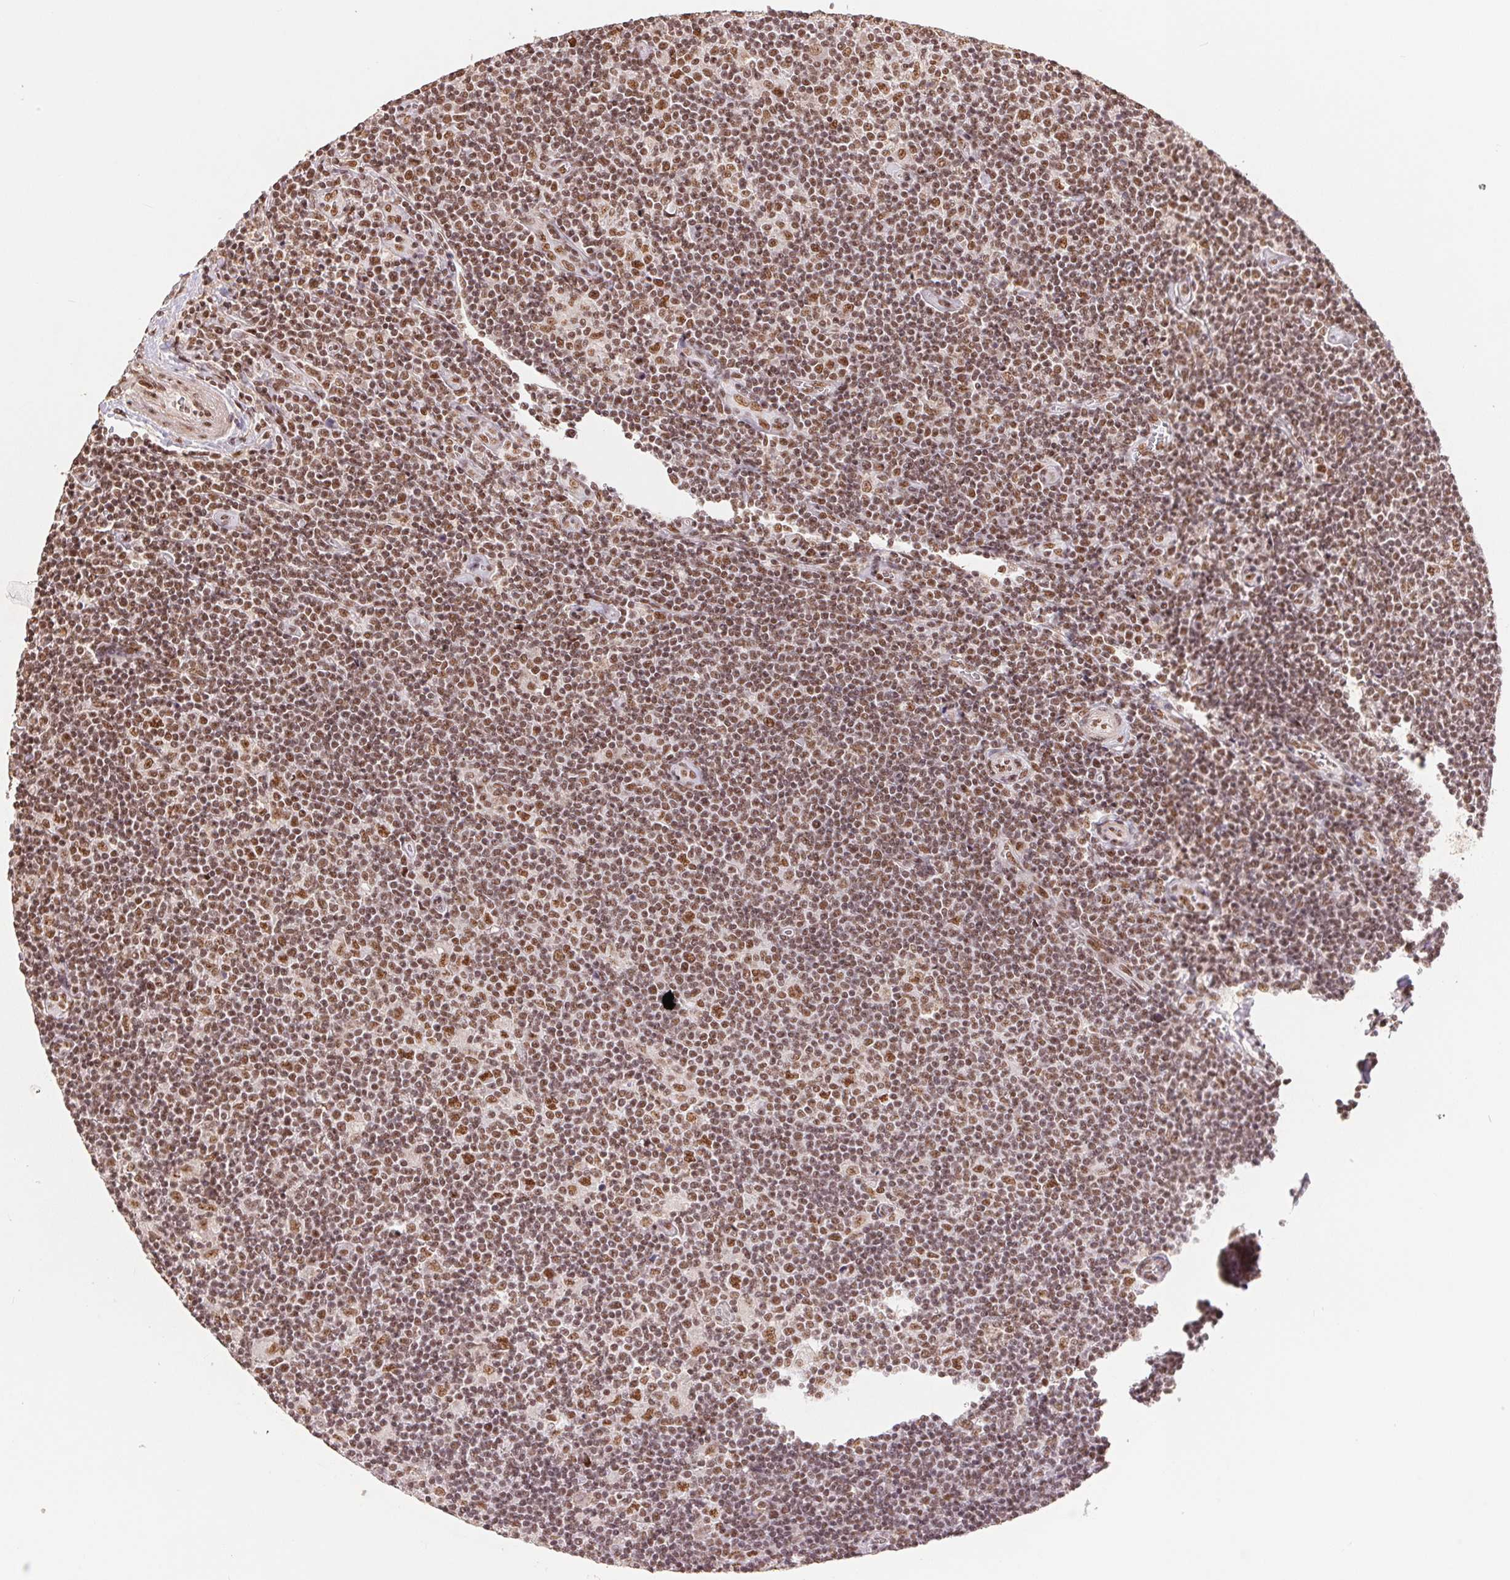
{"staining": {"intensity": "moderate", "quantity": ">75%", "location": "nuclear"}, "tissue": "lymphoma", "cell_type": "Tumor cells", "image_type": "cancer", "snomed": [{"axis": "morphology", "description": "Hodgkin's disease, NOS"}, {"axis": "topography", "description": "Lymph node"}], "caption": "Hodgkin's disease stained for a protein demonstrates moderate nuclear positivity in tumor cells. (DAB (3,3'-diaminobenzidine) = brown stain, brightfield microscopy at high magnification).", "gene": "SREK1", "patient": {"sex": "male", "age": 40}}